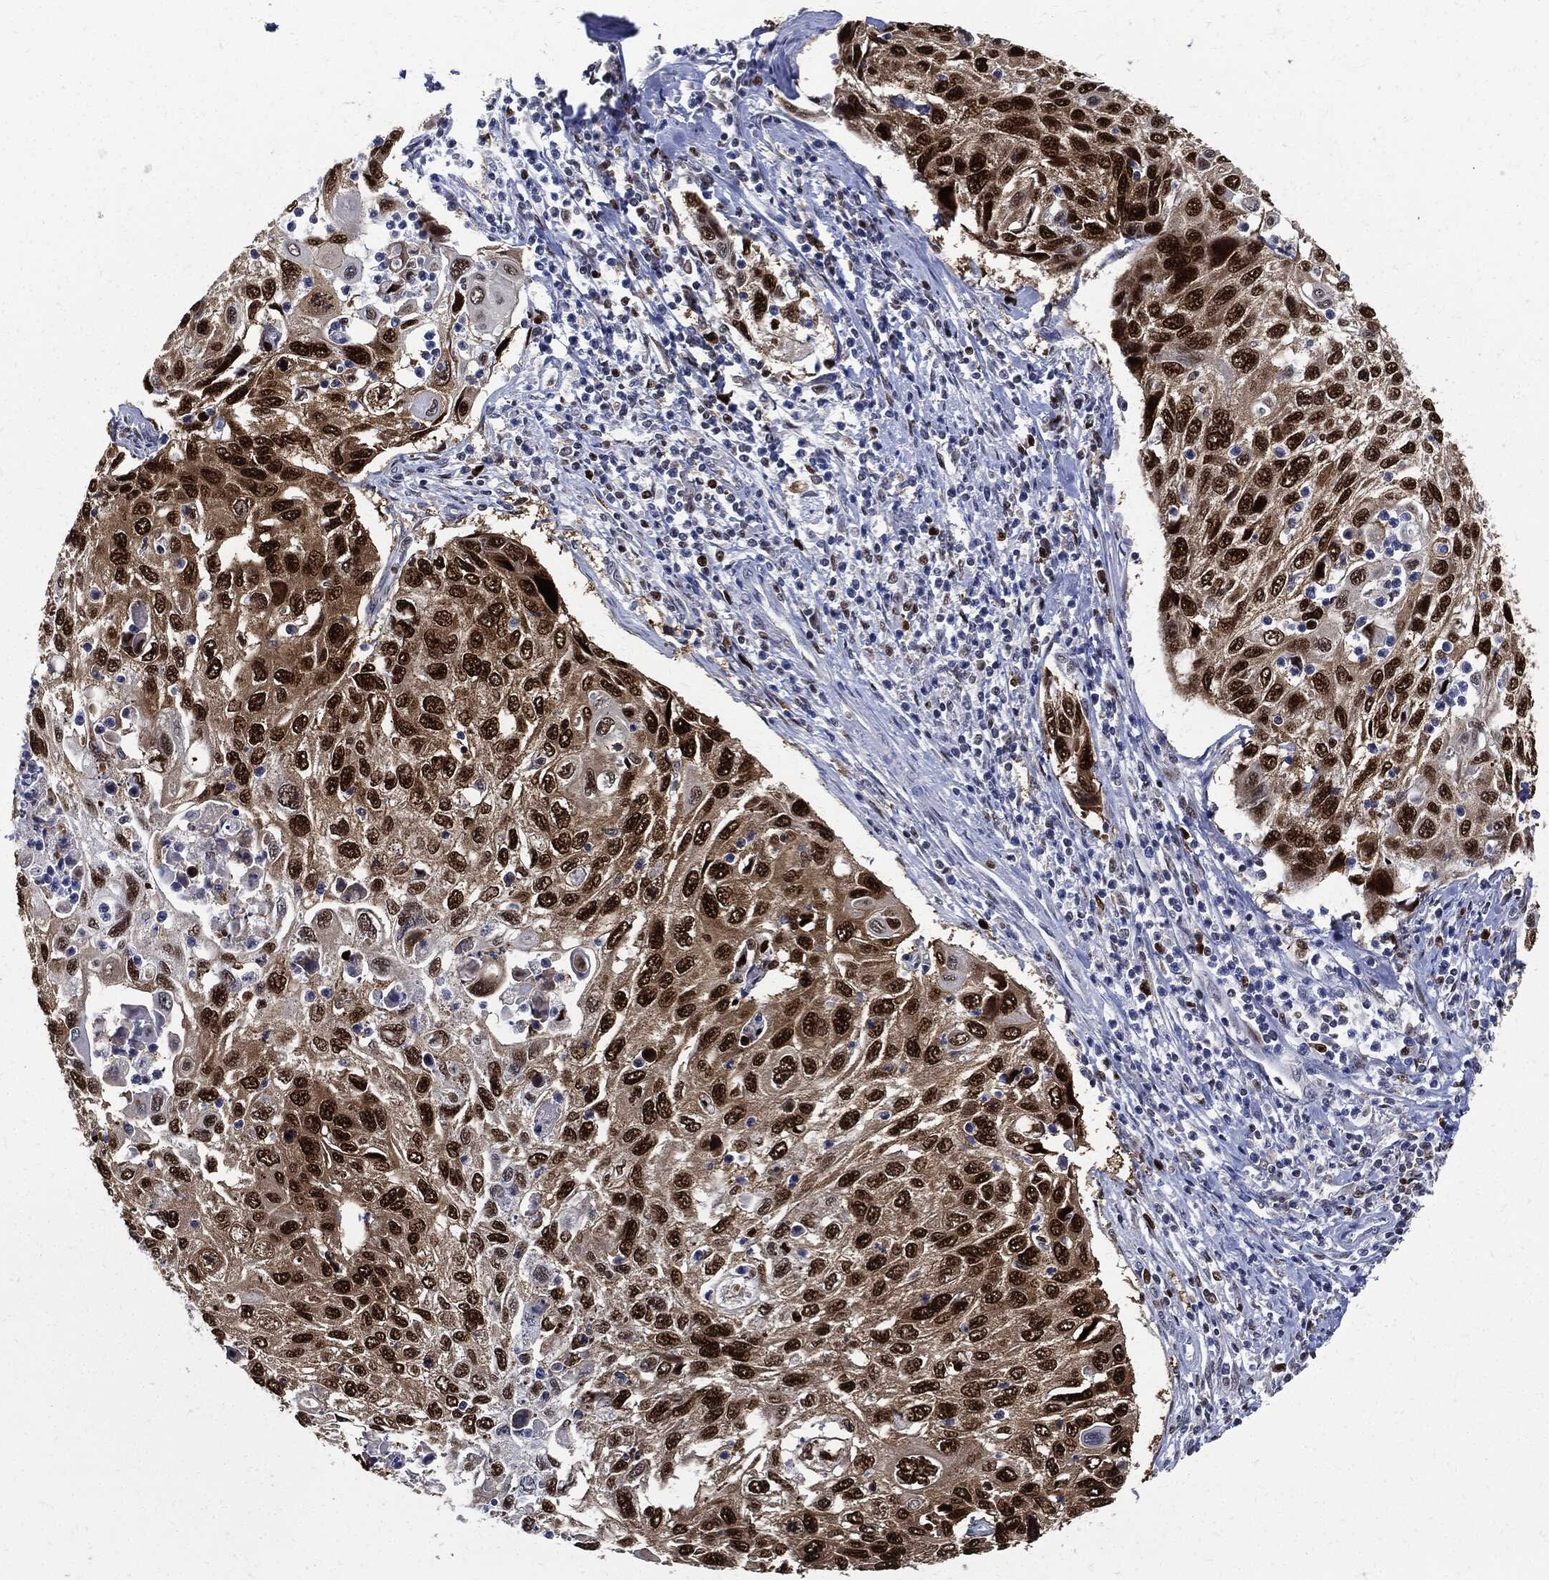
{"staining": {"intensity": "strong", "quantity": ">75%", "location": "nuclear"}, "tissue": "cervical cancer", "cell_type": "Tumor cells", "image_type": "cancer", "snomed": [{"axis": "morphology", "description": "Squamous cell carcinoma, NOS"}, {"axis": "topography", "description": "Cervix"}], "caption": "Cervical cancer tissue exhibits strong nuclear staining in approximately >75% of tumor cells, visualized by immunohistochemistry. (DAB (3,3'-diaminobenzidine) IHC with brightfield microscopy, high magnification).", "gene": "PCNA", "patient": {"sex": "female", "age": 70}}